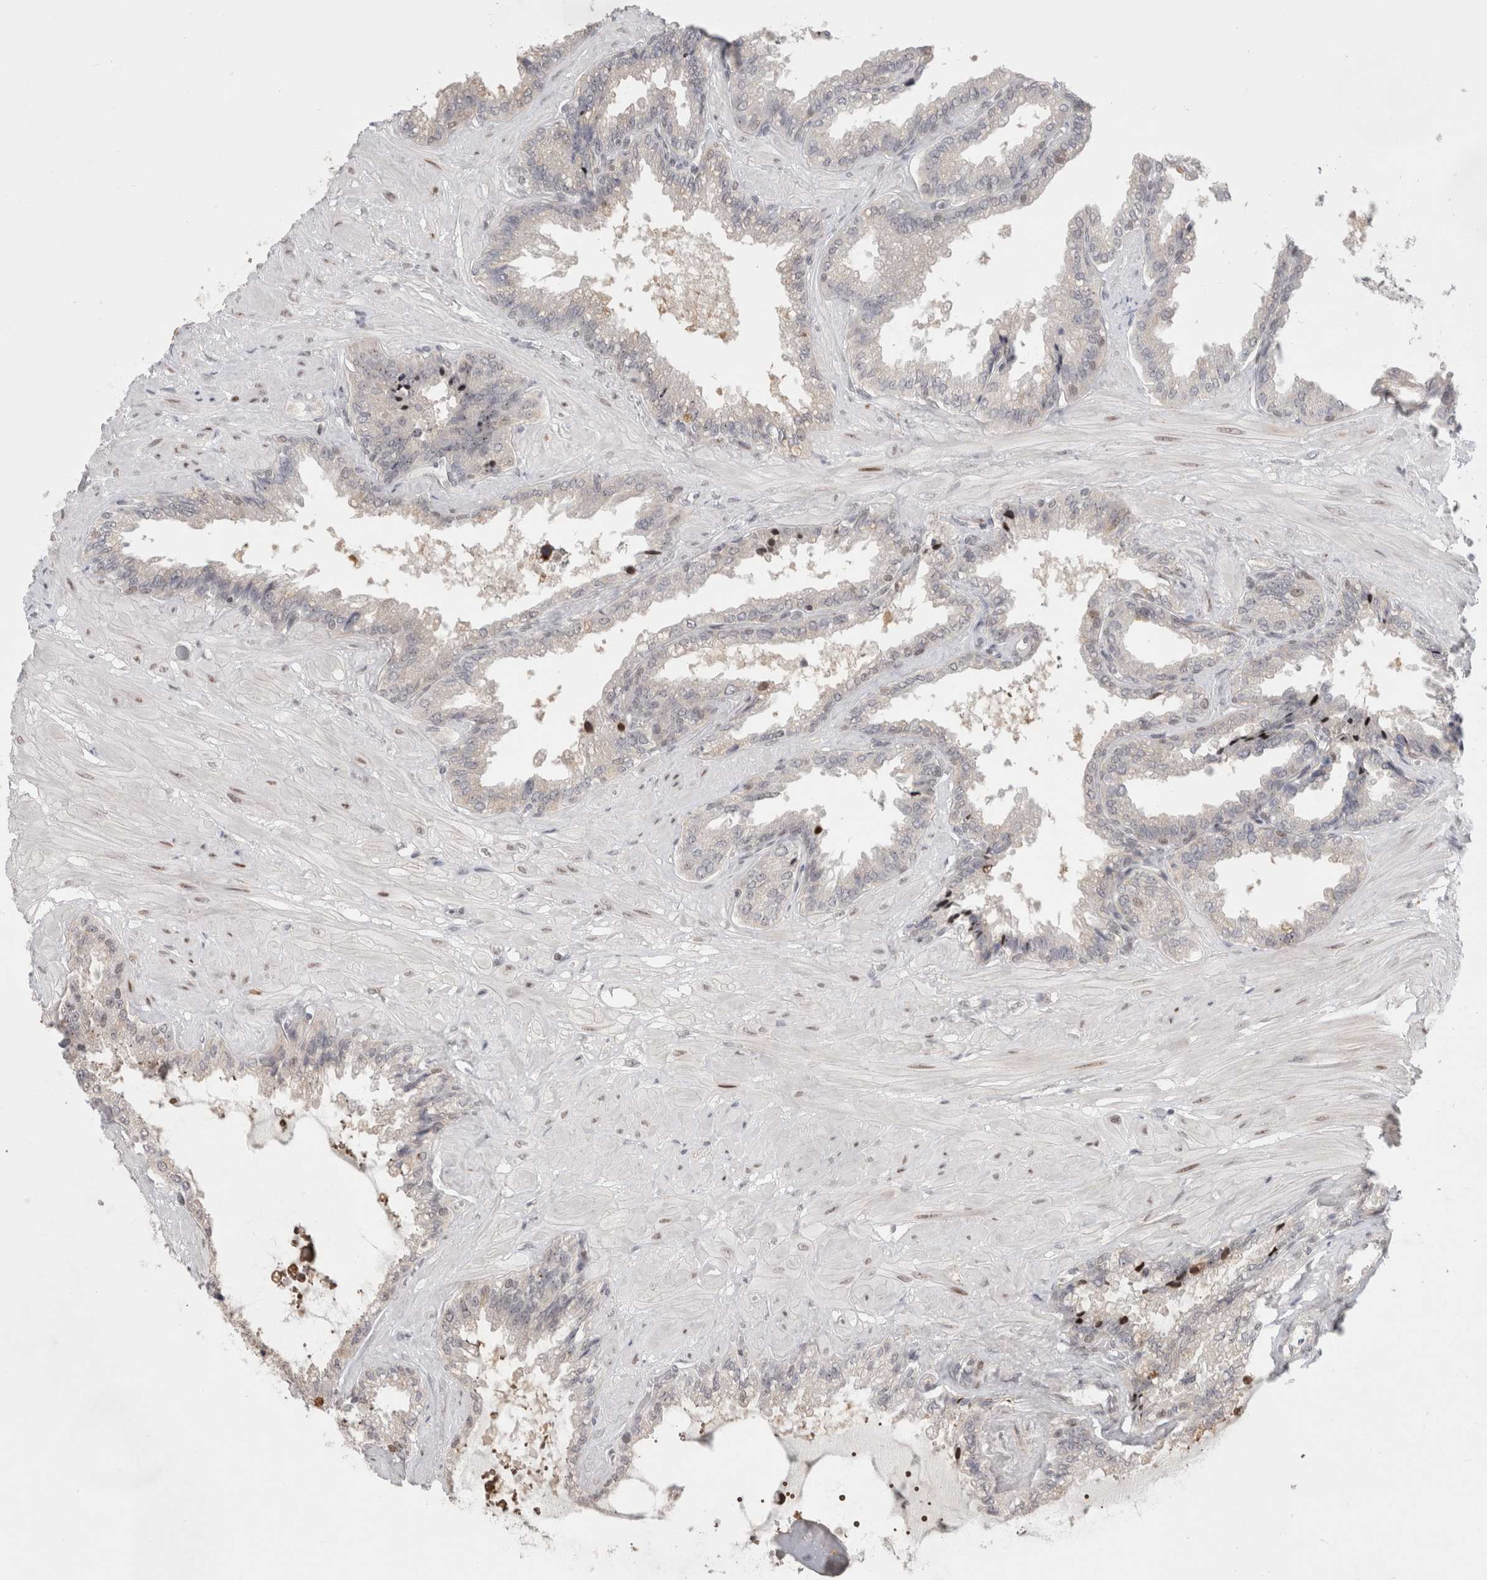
{"staining": {"intensity": "moderate", "quantity": "25%-75%", "location": "cytoplasmic/membranous,nuclear"}, "tissue": "seminal vesicle", "cell_type": "Glandular cells", "image_type": "normal", "snomed": [{"axis": "morphology", "description": "Normal tissue, NOS"}, {"axis": "topography", "description": "Seminal veicle"}], "caption": "Moderate cytoplasmic/membranous,nuclear protein expression is identified in about 25%-75% of glandular cells in seminal vesicle.", "gene": "SENP6", "patient": {"sex": "male", "age": 46}}